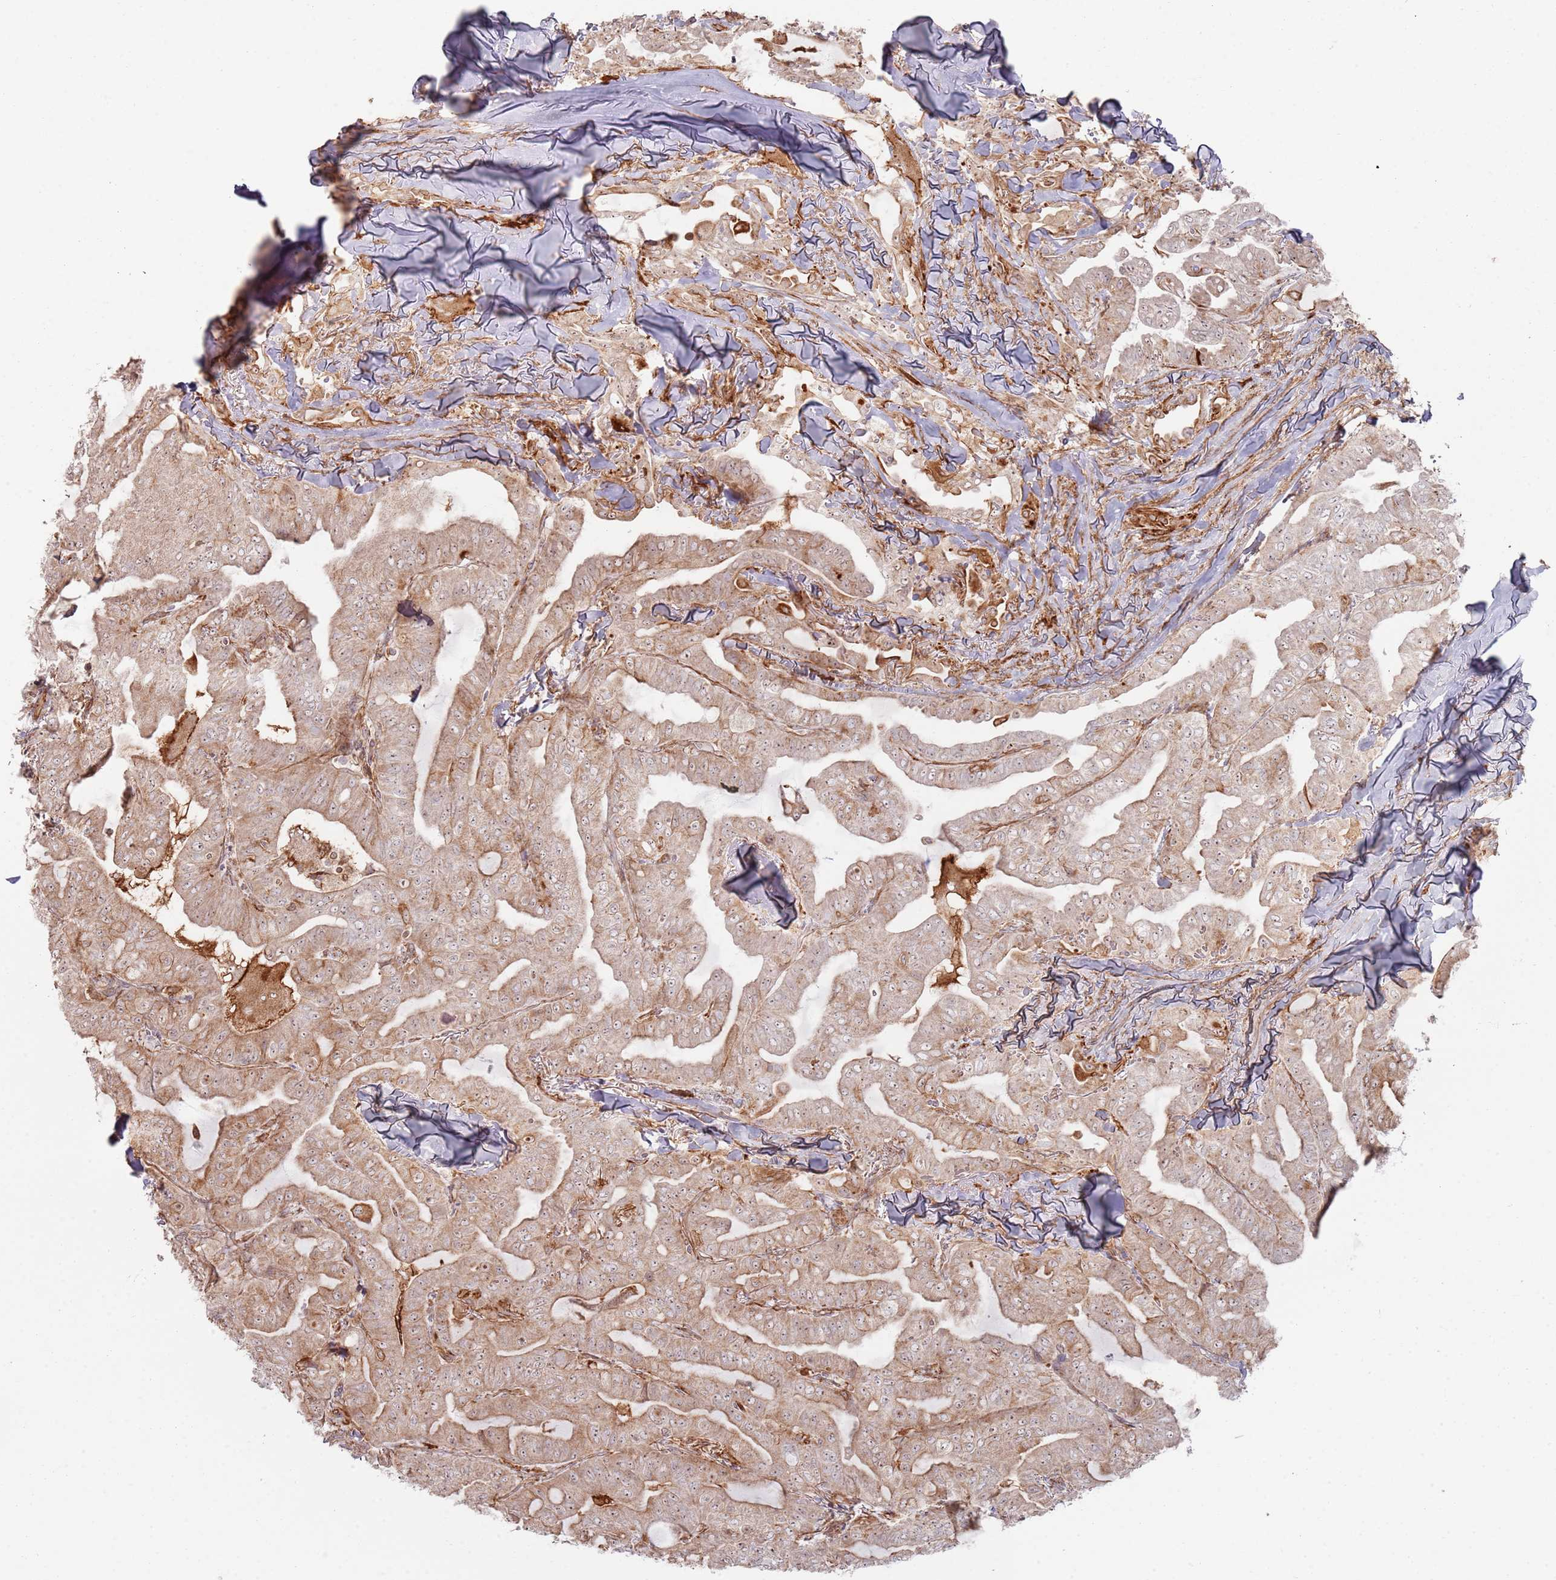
{"staining": {"intensity": "moderate", "quantity": ">75%", "location": "cytoplasmic/membranous,nuclear"}, "tissue": "thyroid cancer", "cell_type": "Tumor cells", "image_type": "cancer", "snomed": [{"axis": "morphology", "description": "Papillary adenocarcinoma, NOS"}, {"axis": "topography", "description": "Thyroid gland"}], "caption": "A high-resolution histopathology image shows IHC staining of thyroid papillary adenocarcinoma, which demonstrates moderate cytoplasmic/membranous and nuclear expression in approximately >75% of tumor cells.", "gene": "PHF21A", "patient": {"sex": "female", "age": 68}}